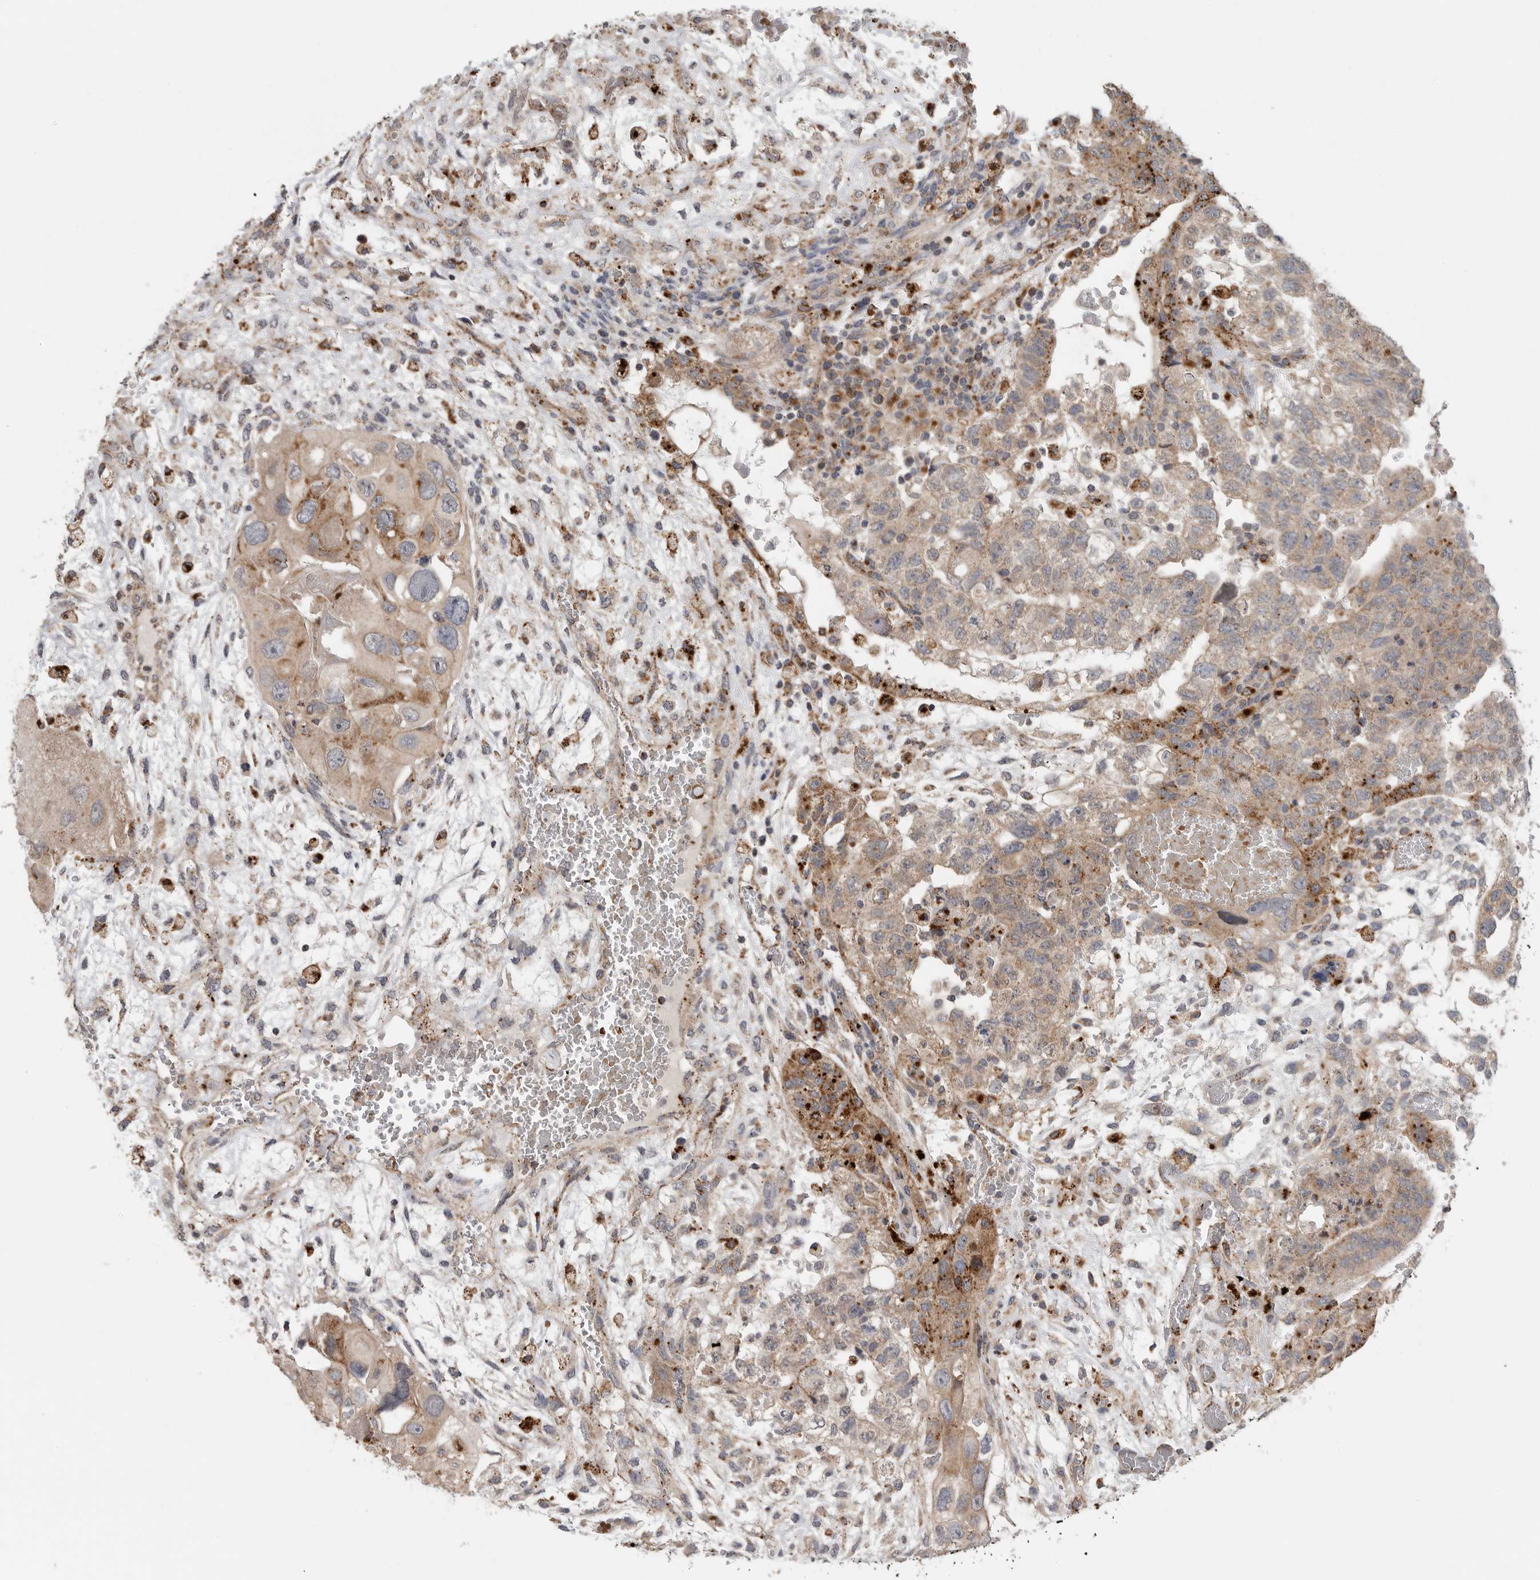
{"staining": {"intensity": "weak", "quantity": ">75%", "location": "cytoplasmic/membranous"}, "tissue": "testis cancer", "cell_type": "Tumor cells", "image_type": "cancer", "snomed": [{"axis": "morphology", "description": "Carcinoma, Embryonal, NOS"}, {"axis": "topography", "description": "Testis"}], "caption": "Testis cancer (embryonal carcinoma) stained with immunohistochemistry (IHC) reveals weak cytoplasmic/membranous positivity in approximately >75% of tumor cells.", "gene": "GALNS", "patient": {"sex": "male", "age": 36}}